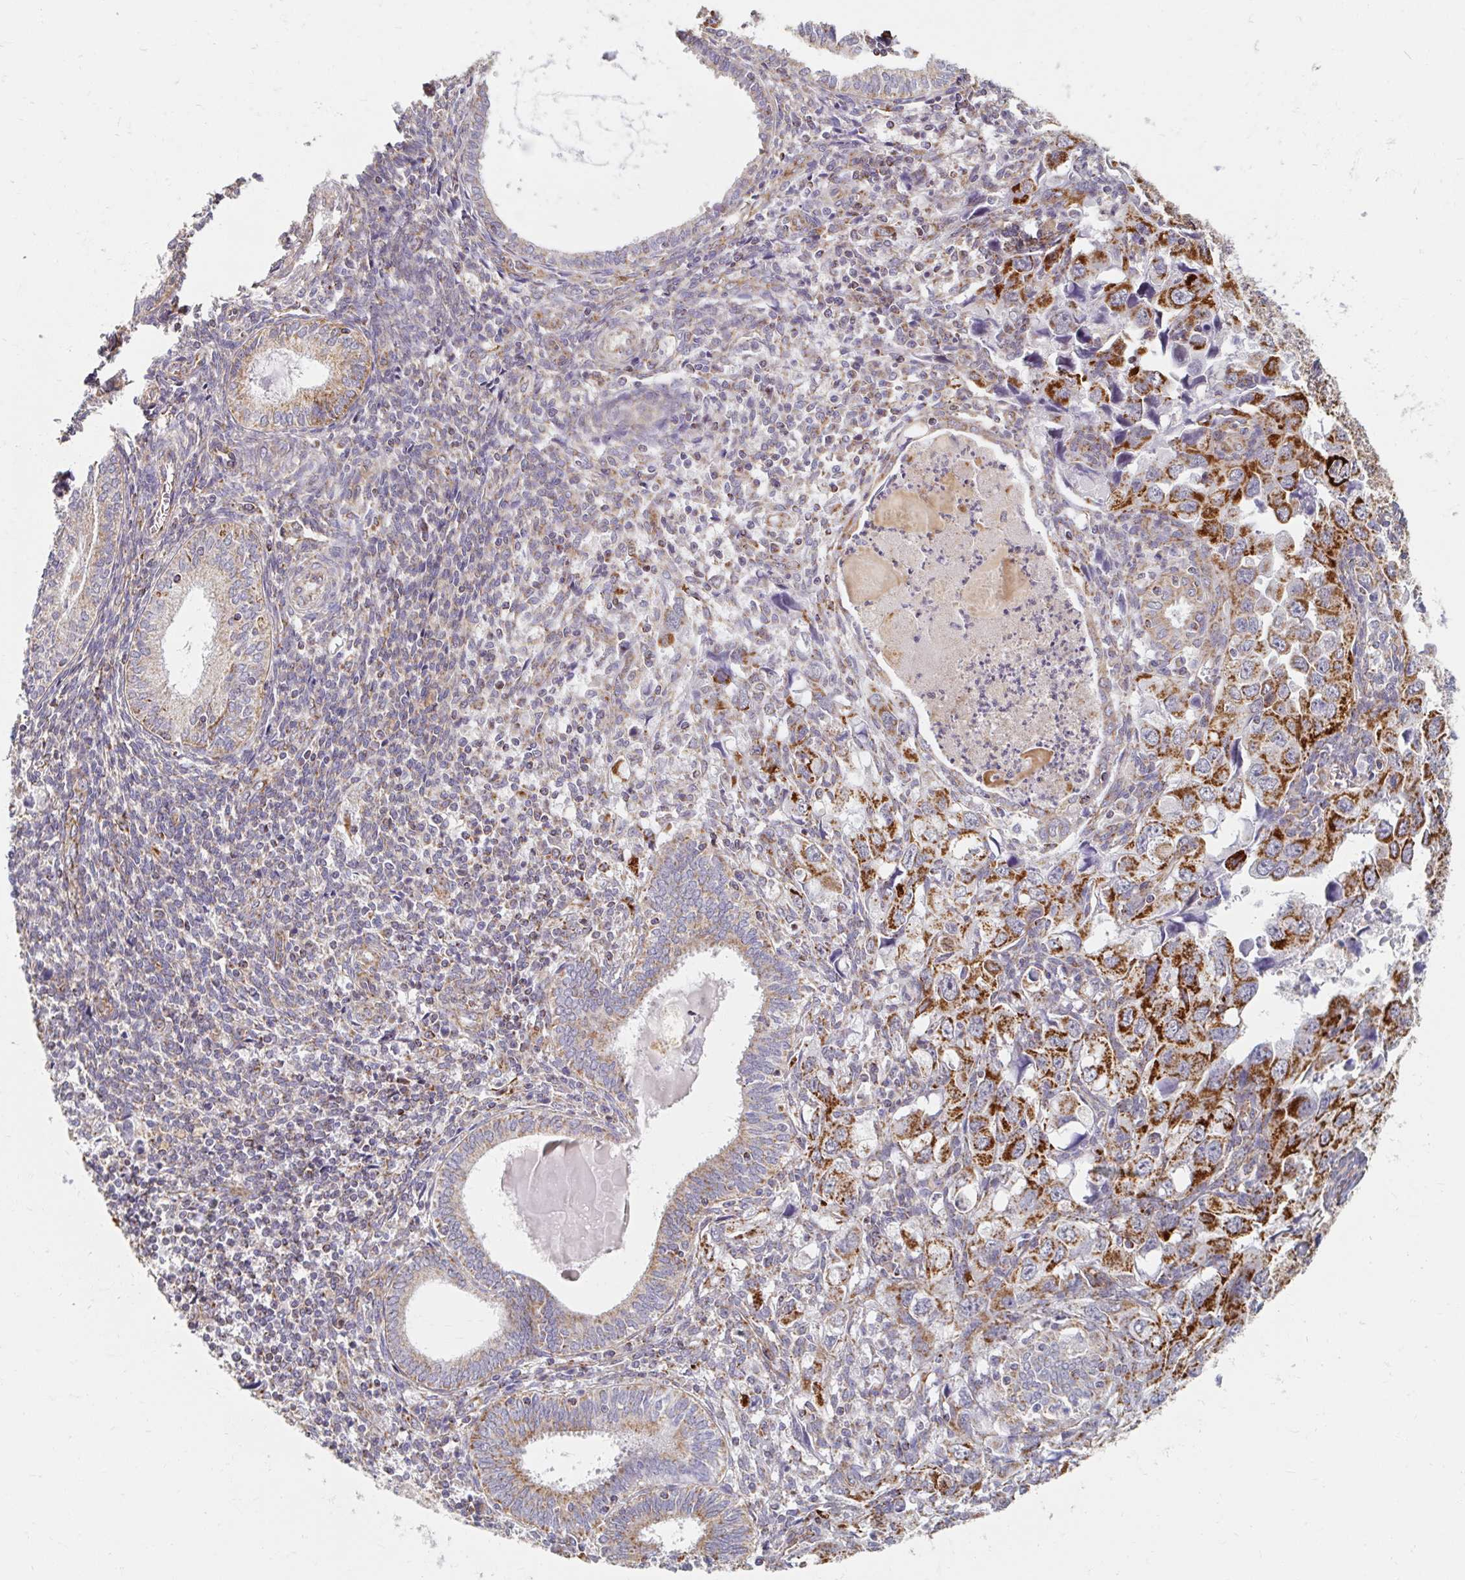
{"staining": {"intensity": "strong", "quantity": "<25%", "location": "cytoplasmic/membranous"}, "tissue": "endometrial cancer", "cell_type": "Tumor cells", "image_type": "cancer", "snomed": [{"axis": "morphology", "description": "Adenocarcinoma, NOS"}, {"axis": "topography", "description": "Uterus"}], "caption": "The histopathology image reveals a brown stain indicating the presence of a protein in the cytoplasmic/membranous of tumor cells in endometrial cancer (adenocarcinoma).", "gene": "MAVS", "patient": {"sex": "female", "age": 62}}